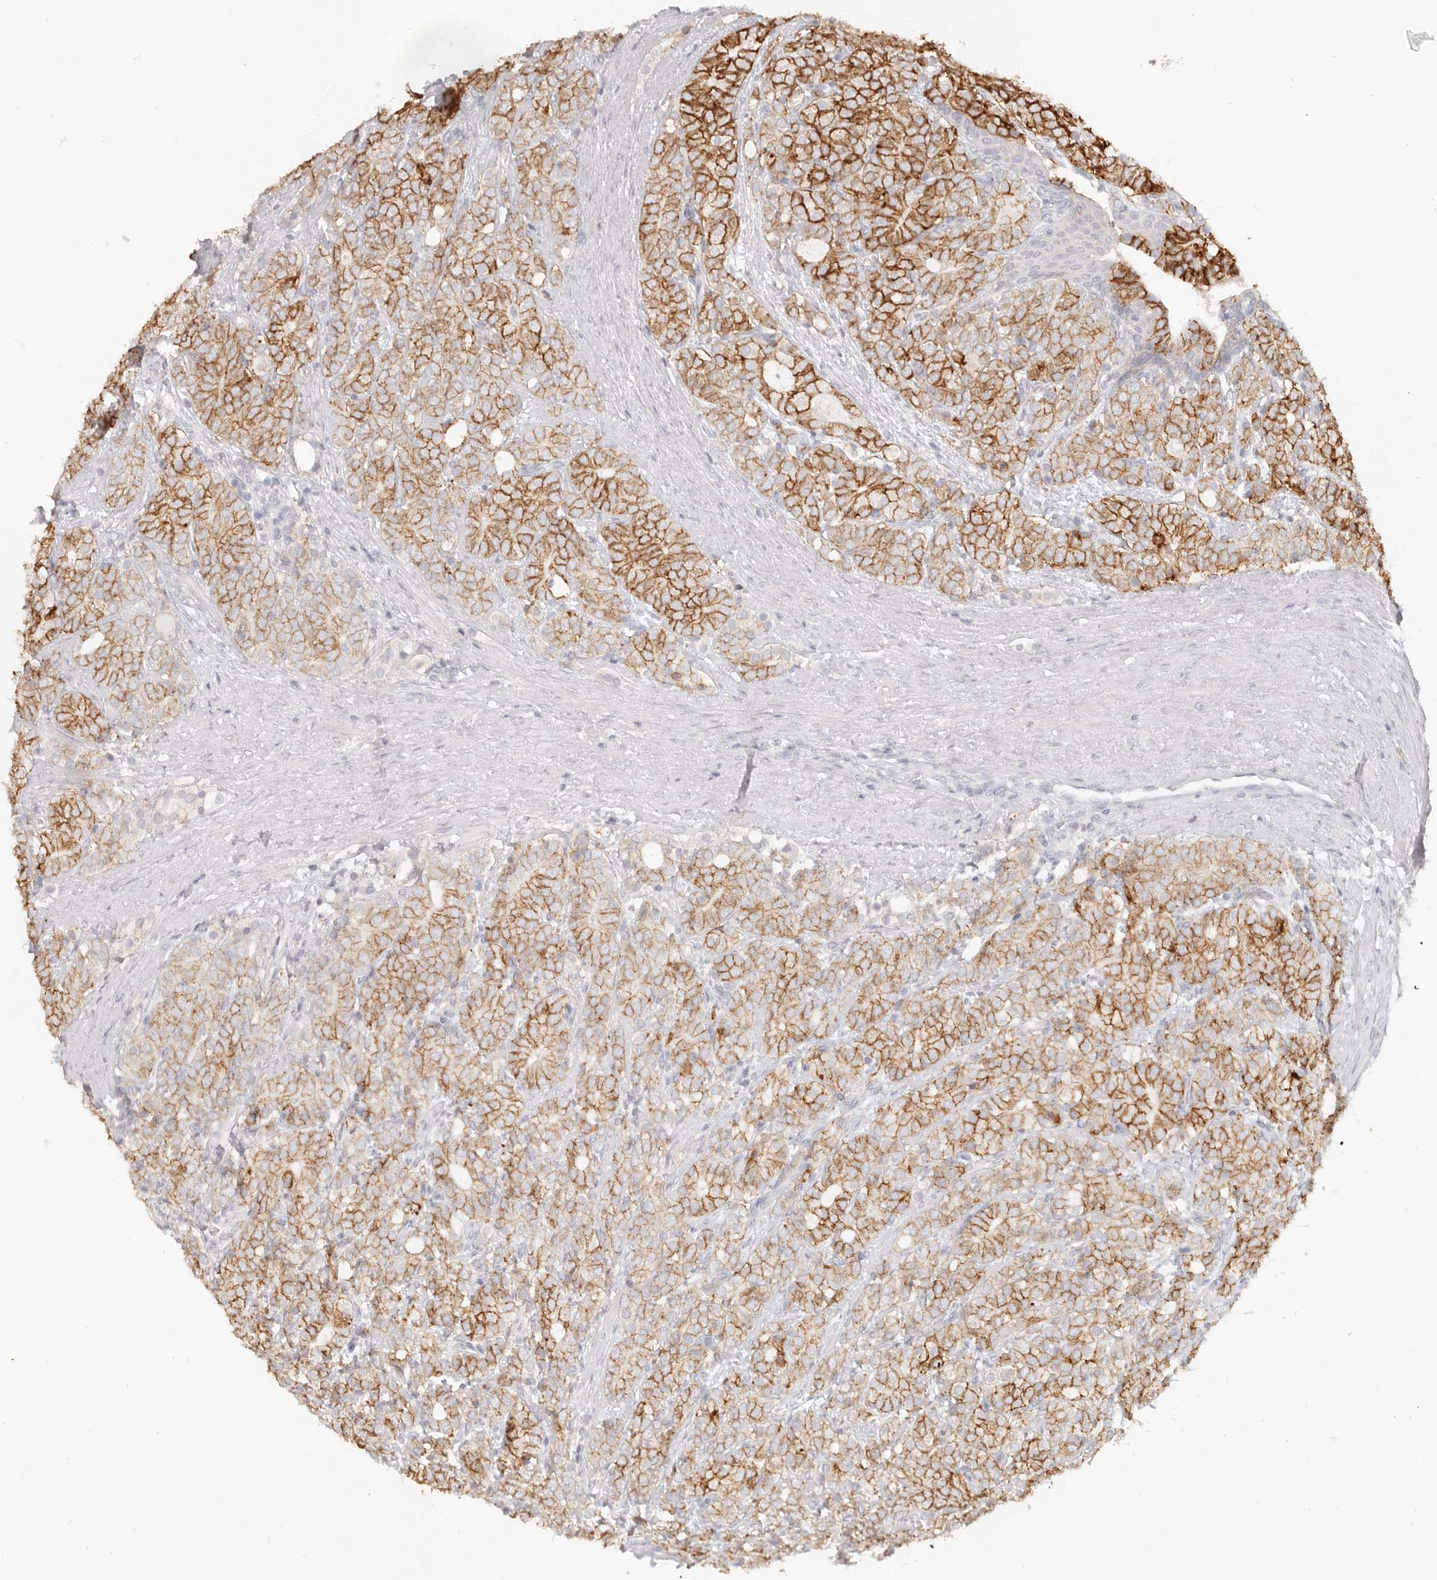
{"staining": {"intensity": "strong", "quantity": ">75%", "location": "cytoplasmic/membranous"}, "tissue": "prostate cancer", "cell_type": "Tumor cells", "image_type": "cancer", "snomed": [{"axis": "morphology", "description": "Adenocarcinoma, High grade"}, {"axis": "topography", "description": "Prostate"}], "caption": "Protein staining reveals strong cytoplasmic/membranous staining in approximately >75% of tumor cells in prostate high-grade adenocarcinoma. The staining was performed using DAB, with brown indicating positive protein expression. Nuclei are stained blue with hematoxylin.", "gene": "EPCAM", "patient": {"sex": "male", "age": 57}}